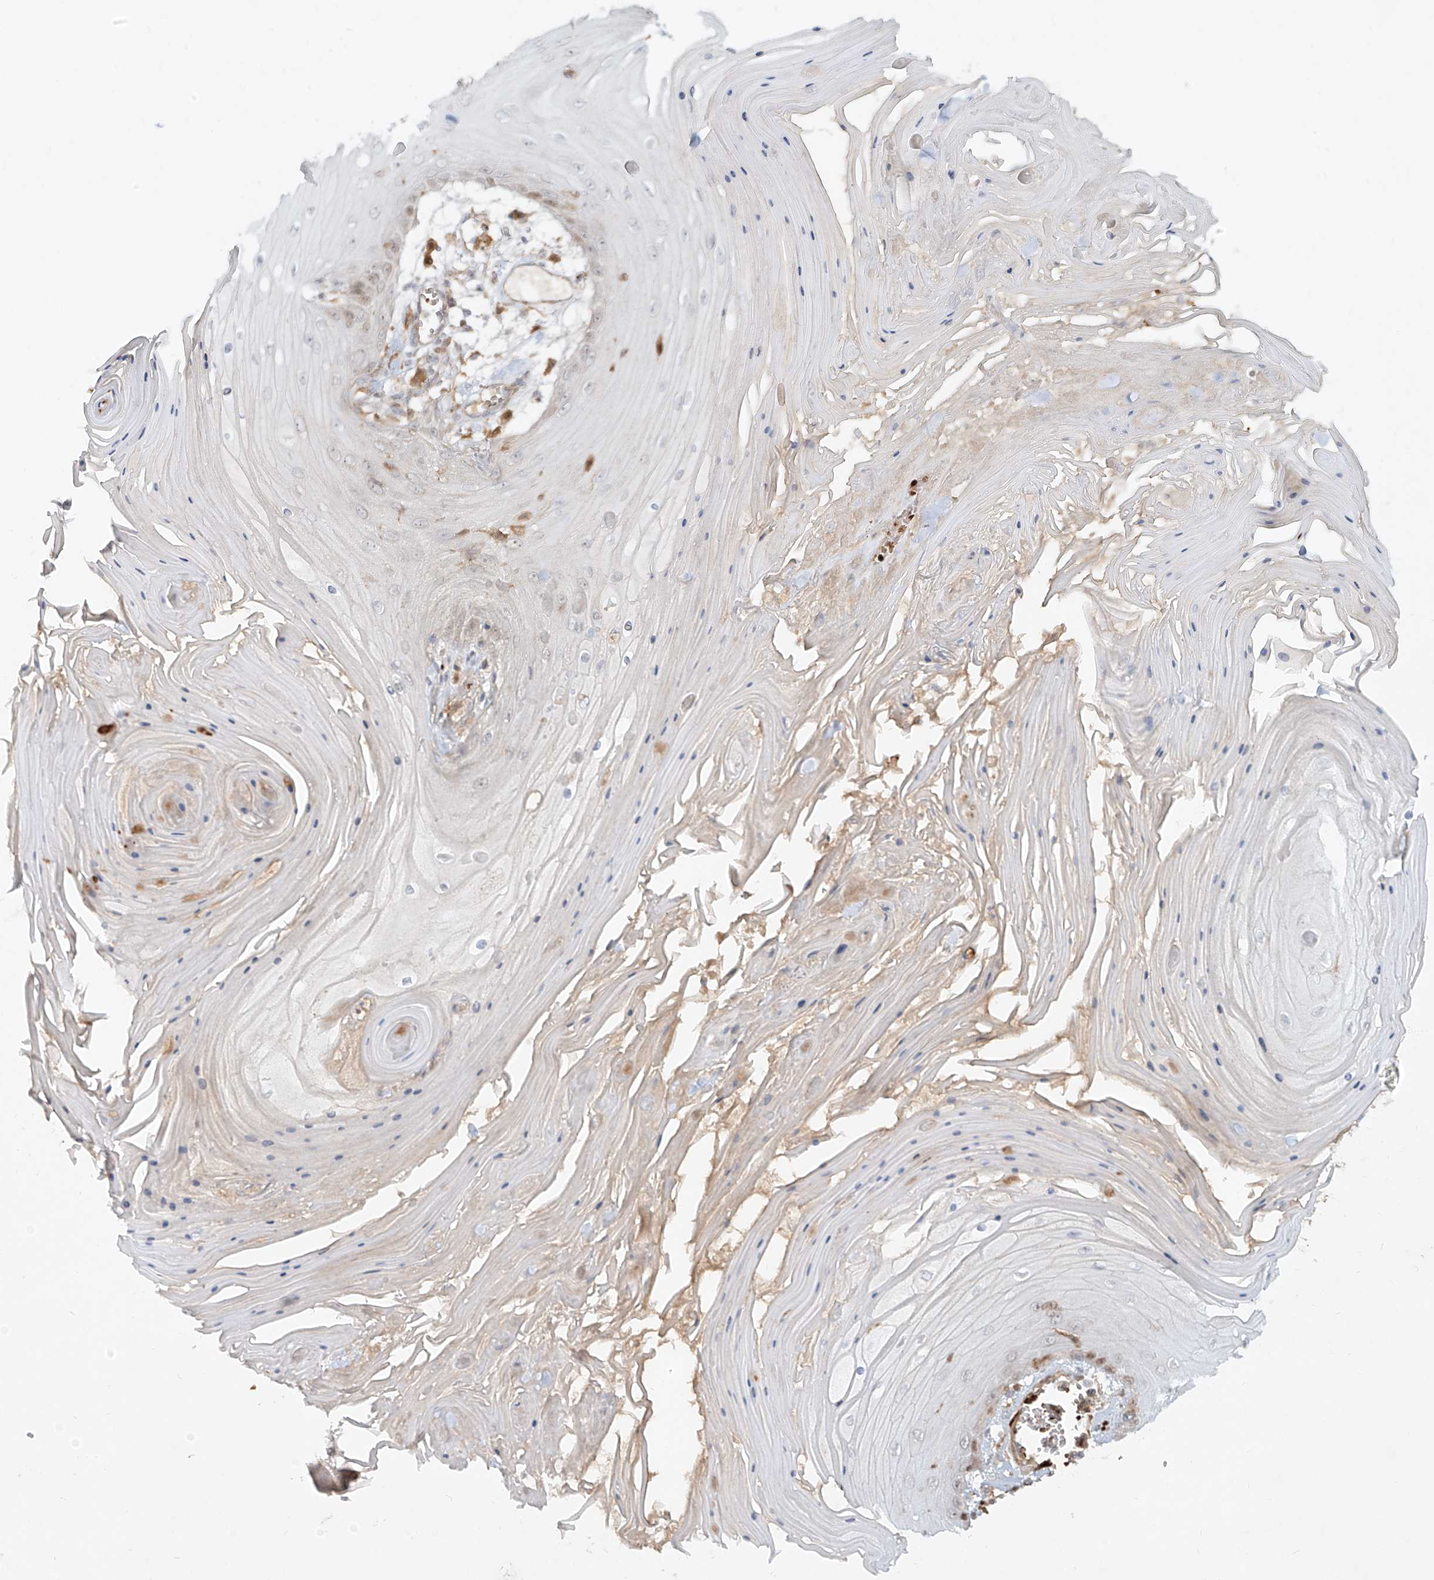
{"staining": {"intensity": "negative", "quantity": "none", "location": "none"}, "tissue": "skin cancer", "cell_type": "Tumor cells", "image_type": "cancer", "snomed": [{"axis": "morphology", "description": "Squamous cell carcinoma, NOS"}, {"axis": "topography", "description": "Skin"}], "caption": "Immunohistochemistry photomicrograph of skin cancer (squamous cell carcinoma) stained for a protein (brown), which demonstrates no expression in tumor cells.", "gene": "FGD2", "patient": {"sex": "male", "age": 74}}